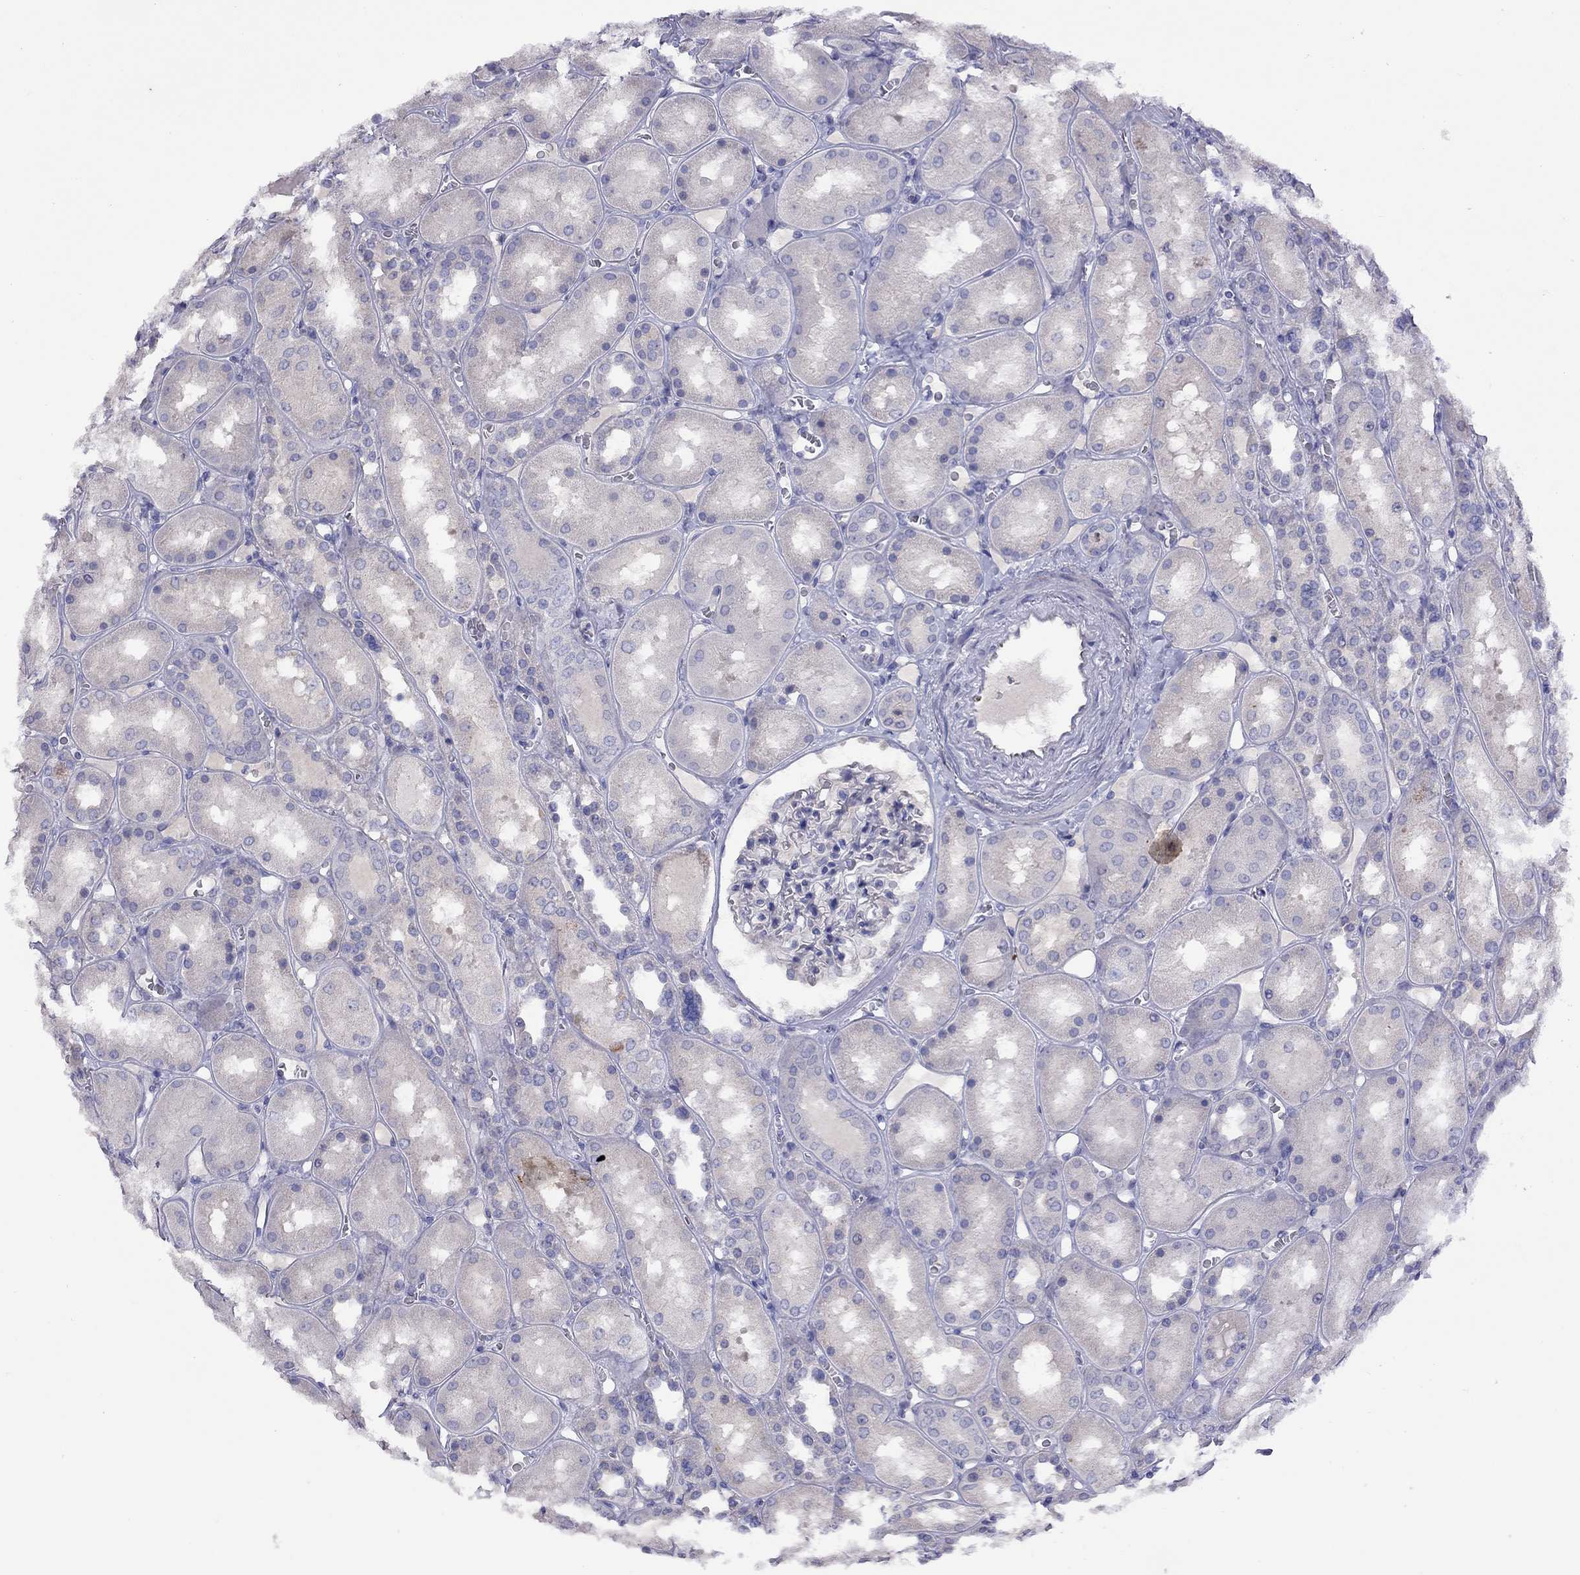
{"staining": {"intensity": "negative", "quantity": "none", "location": "none"}, "tissue": "kidney", "cell_type": "Cells in glomeruli", "image_type": "normal", "snomed": [{"axis": "morphology", "description": "Normal tissue, NOS"}, {"axis": "topography", "description": "Kidney"}], "caption": "Immunohistochemistry (IHC) photomicrograph of benign kidney: human kidney stained with DAB reveals no significant protein staining in cells in glomeruli.", "gene": "CPNE4", "patient": {"sex": "male", "age": 73}}